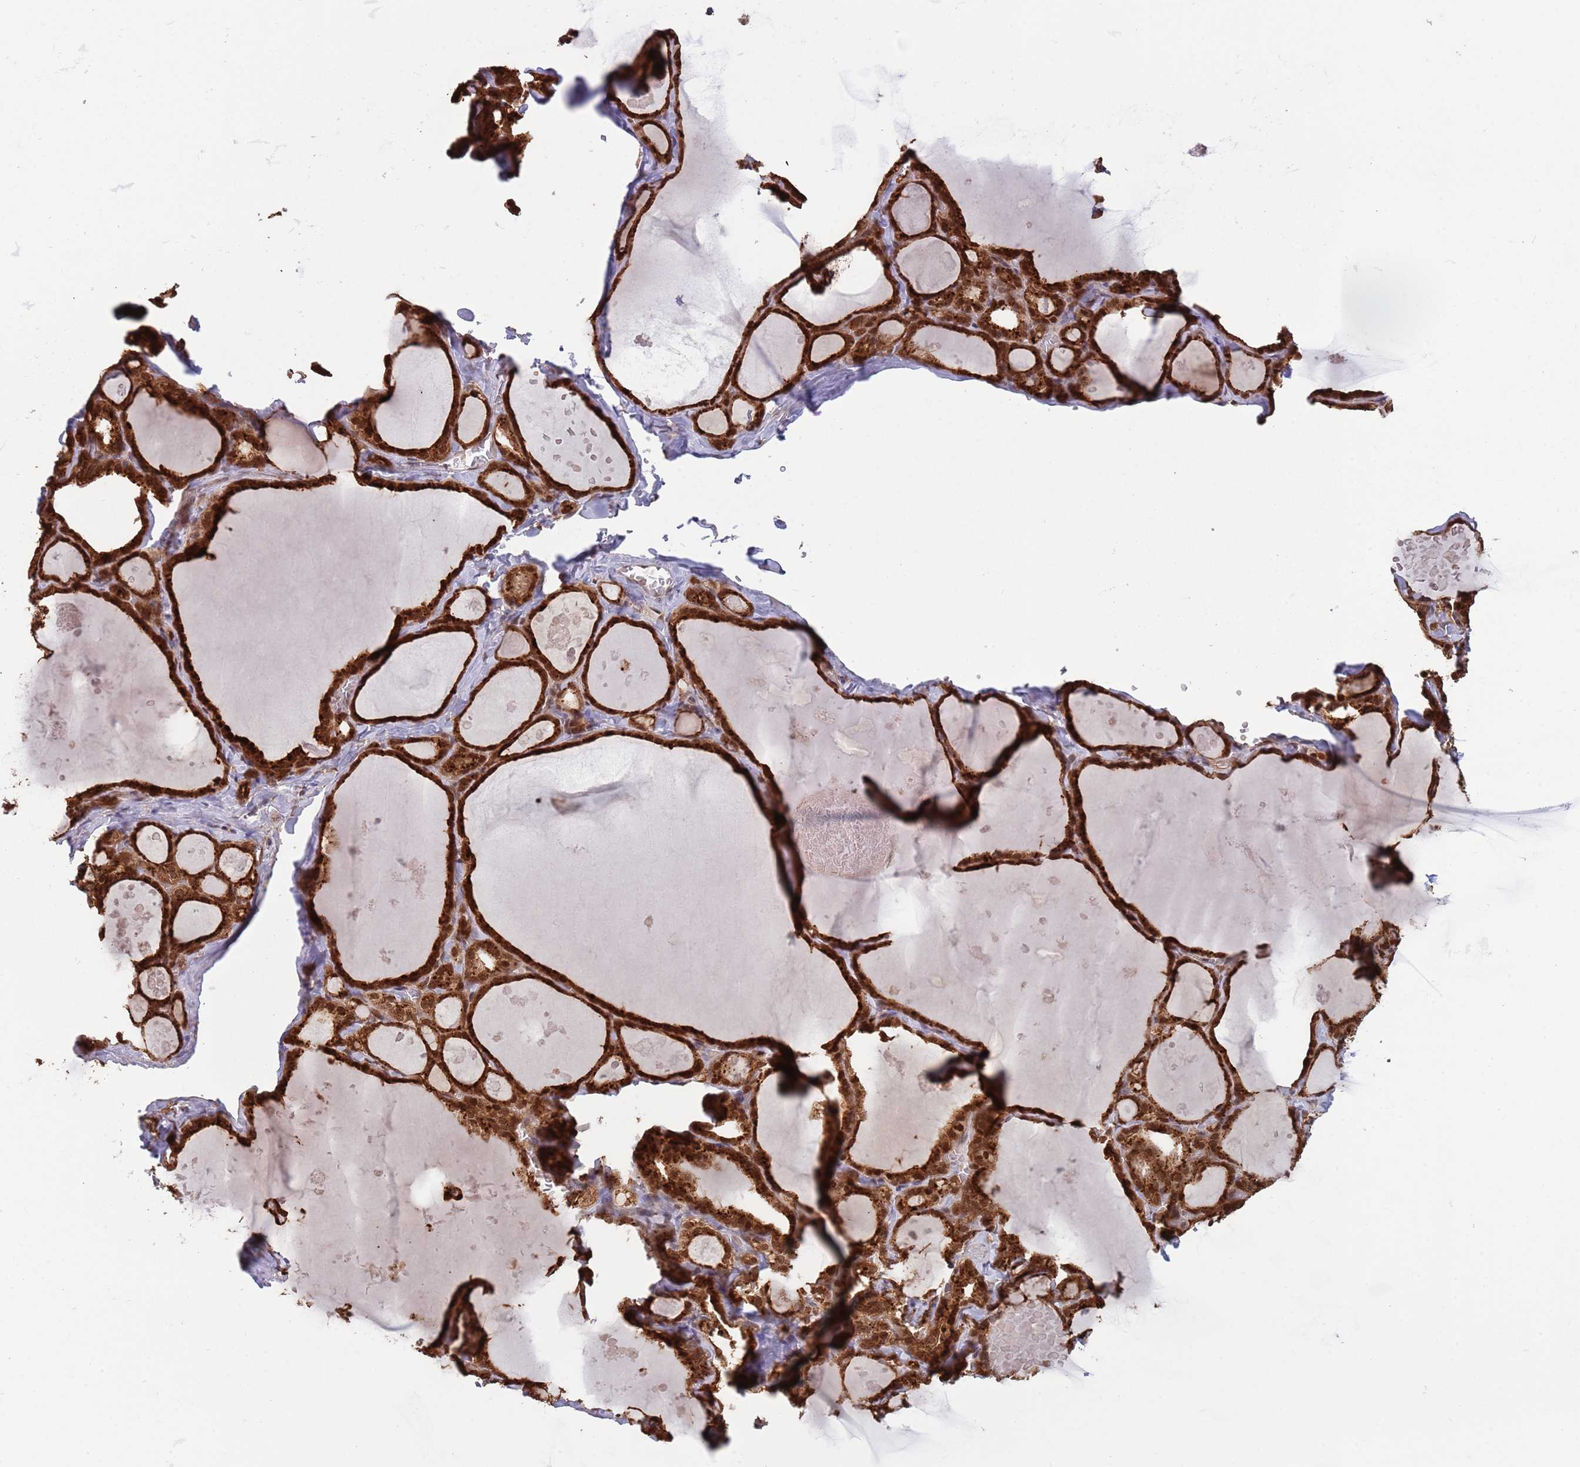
{"staining": {"intensity": "strong", "quantity": ">75%", "location": "cytoplasmic/membranous,nuclear"}, "tissue": "thyroid gland", "cell_type": "Glandular cells", "image_type": "normal", "snomed": [{"axis": "morphology", "description": "Normal tissue, NOS"}, {"axis": "topography", "description": "Thyroid gland"}], "caption": "A brown stain shows strong cytoplasmic/membranous,nuclear positivity of a protein in glandular cells of unremarkable human thyroid gland. Immunohistochemistry (ihc) stains the protein of interest in brown and the nuclei are stained blue.", "gene": "SALL1", "patient": {"sex": "male", "age": 56}}